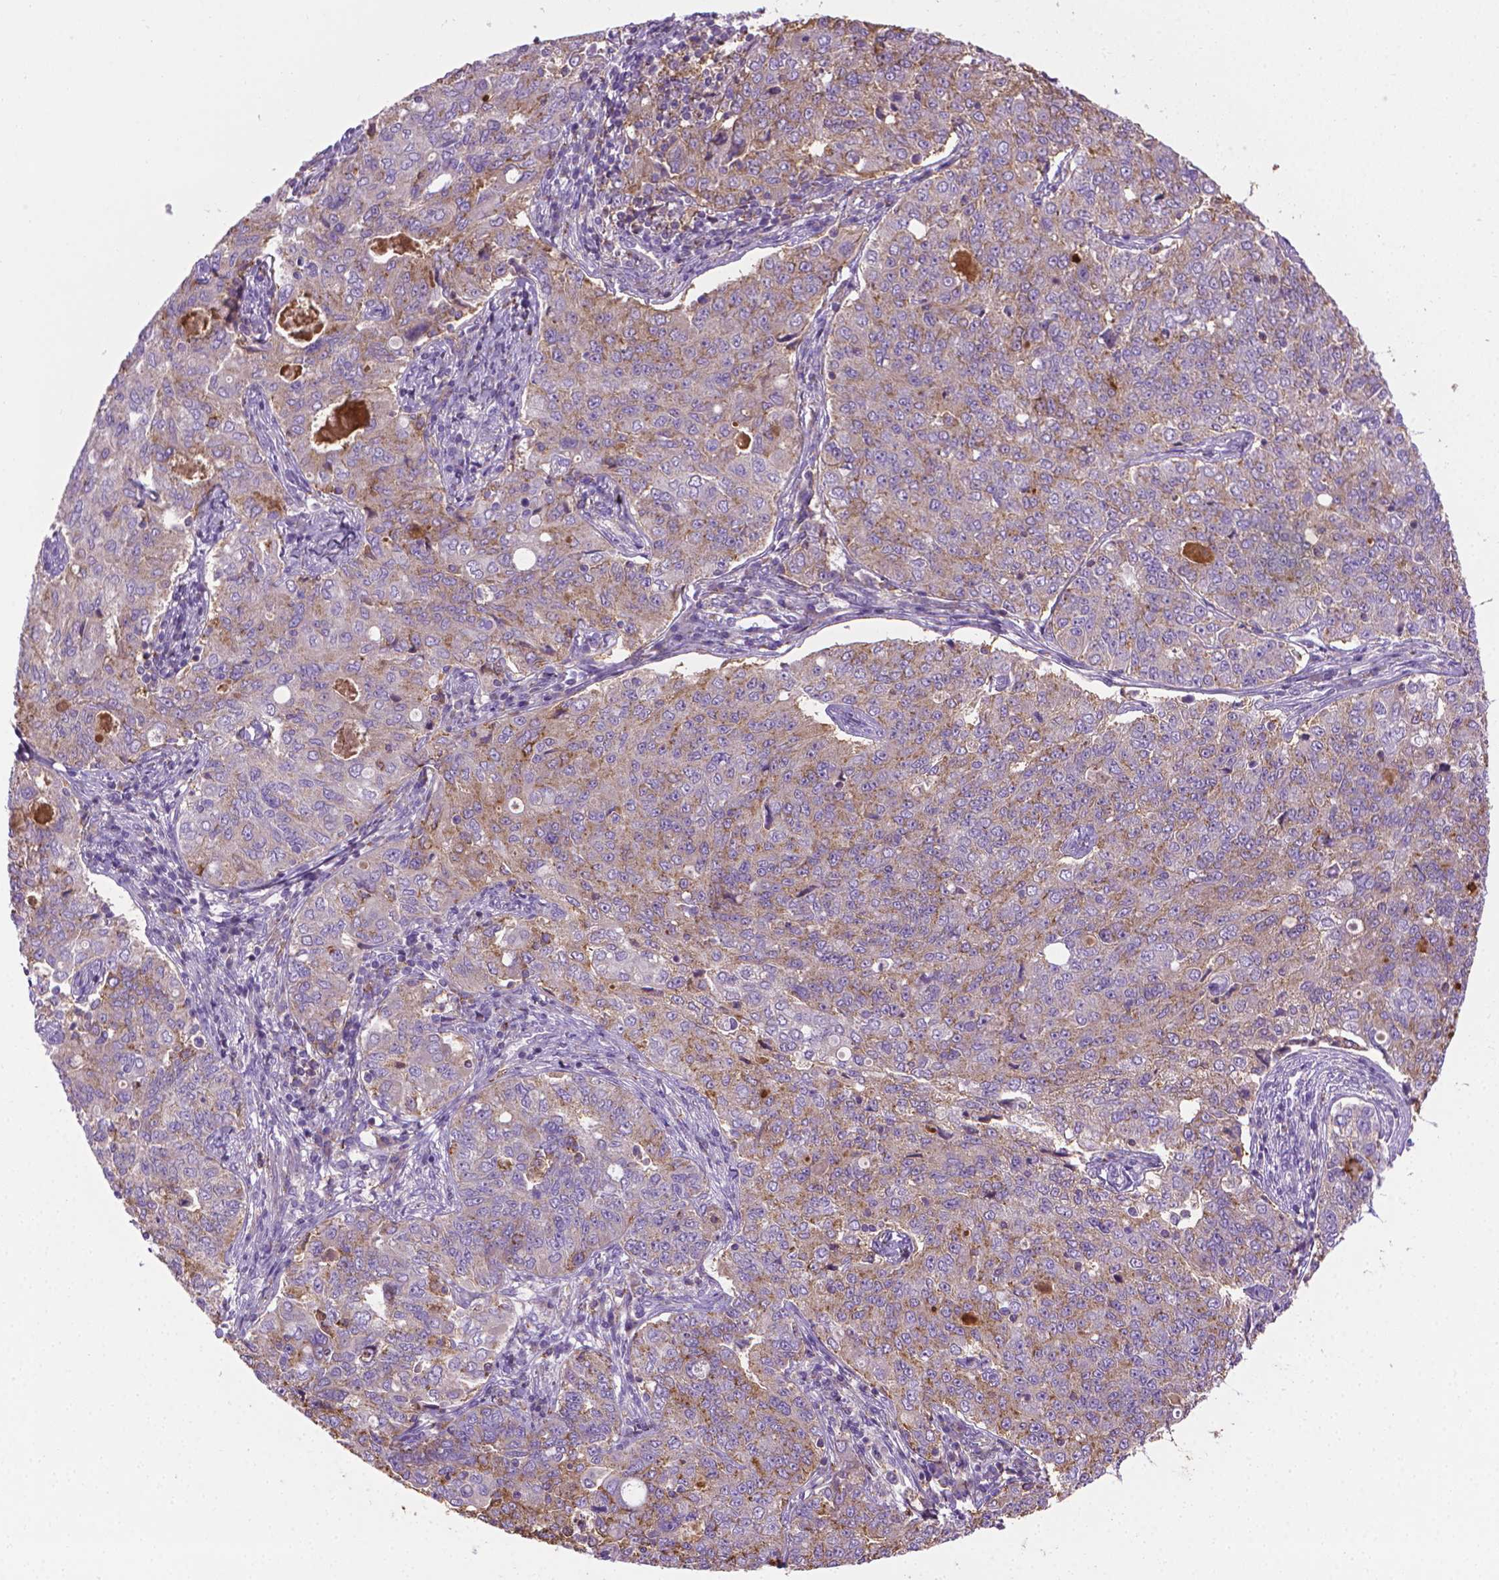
{"staining": {"intensity": "weak", "quantity": "25%-75%", "location": "cytoplasmic/membranous"}, "tissue": "endometrial cancer", "cell_type": "Tumor cells", "image_type": "cancer", "snomed": [{"axis": "morphology", "description": "Adenocarcinoma, NOS"}, {"axis": "topography", "description": "Endometrium"}], "caption": "This photomicrograph displays endometrial cancer (adenocarcinoma) stained with immunohistochemistry (IHC) to label a protein in brown. The cytoplasmic/membranous of tumor cells show weak positivity for the protein. Nuclei are counter-stained blue.", "gene": "SLC51B", "patient": {"sex": "female", "age": 43}}